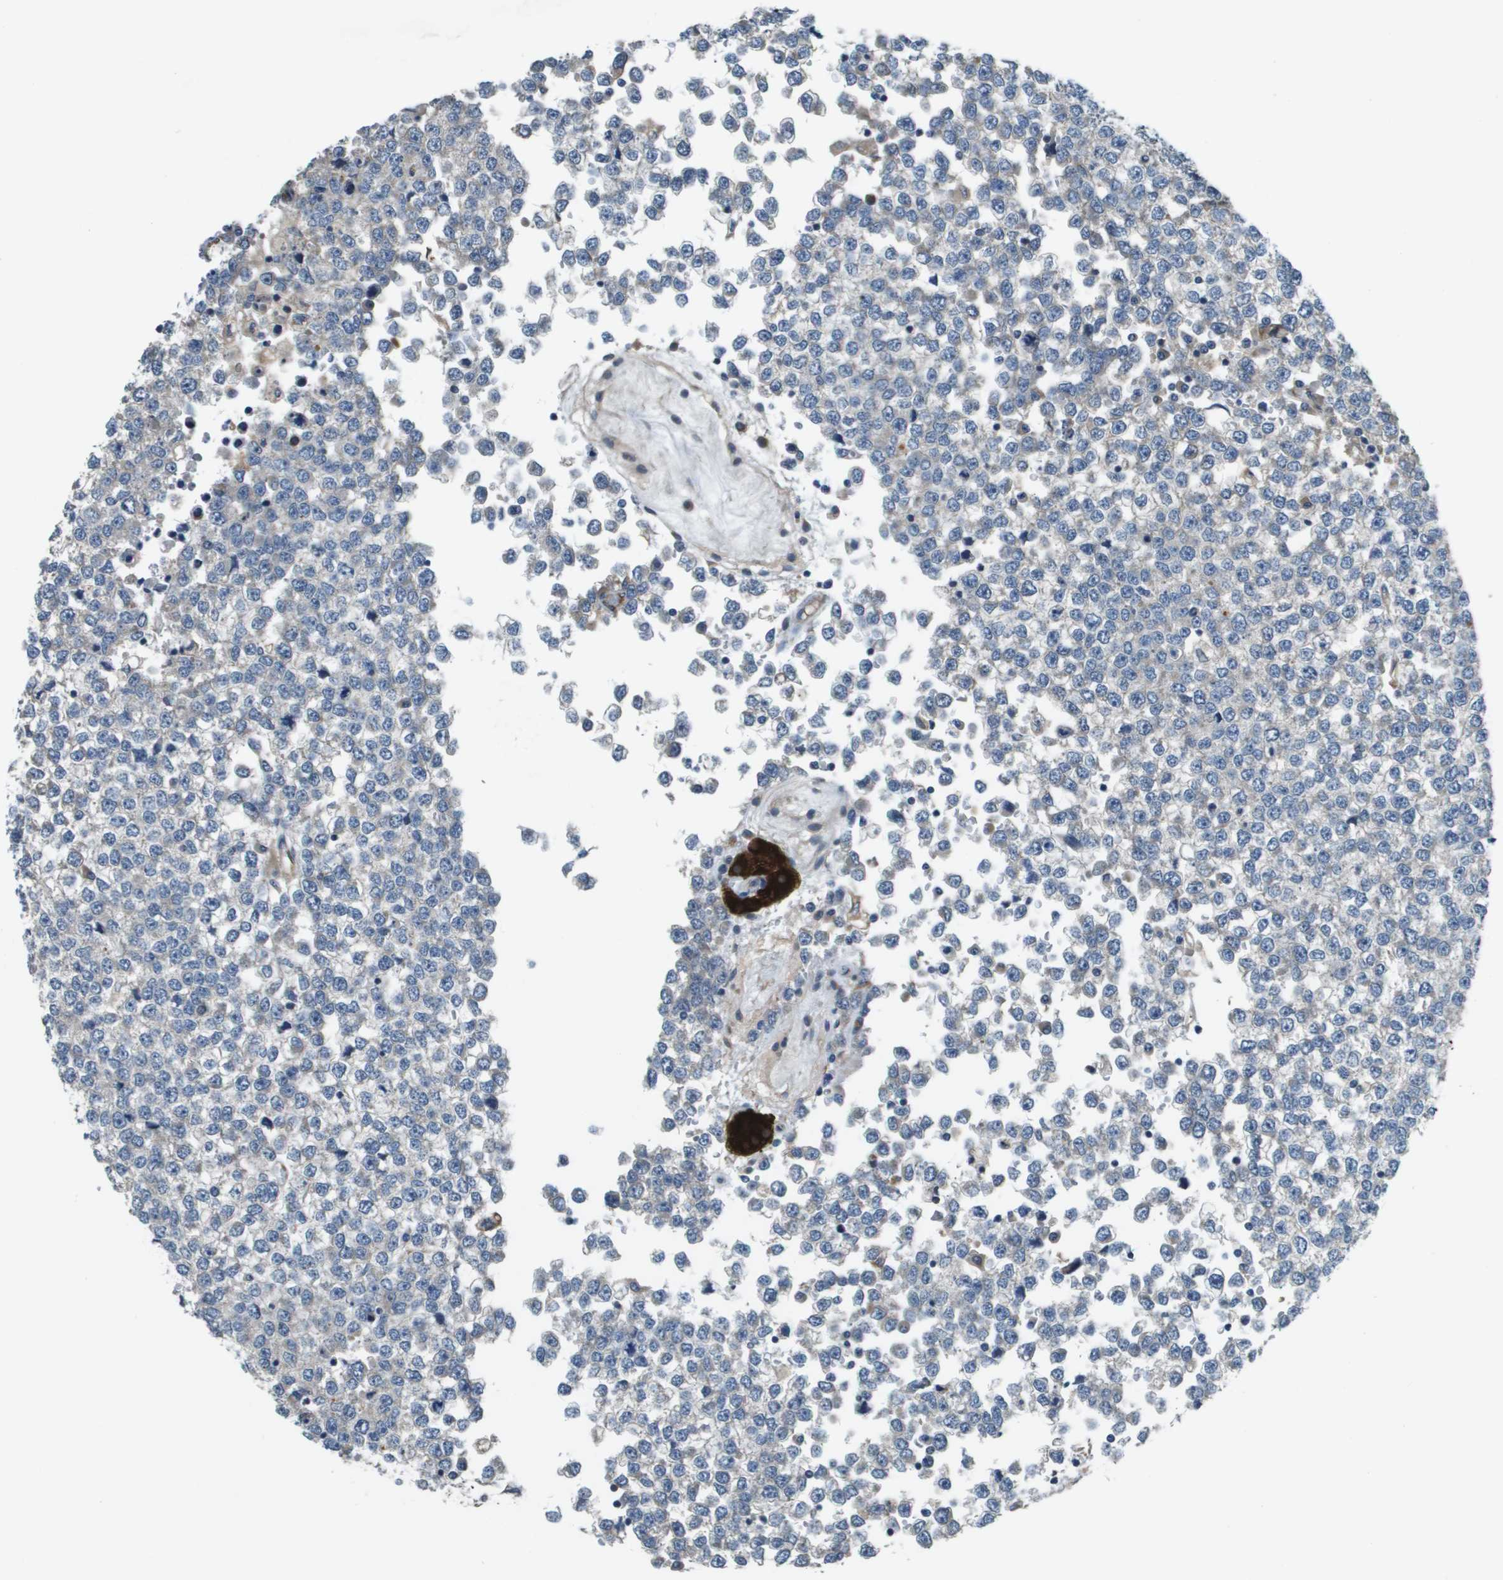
{"staining": {"intensity": "moderate", "quantity": "25%-75%", "location": "cytoplasmic/membranous"}, "tissue": "testis cancer", "cell_type": "Tumor cells", "image_type": "cancer", "snomed": [{"axis": "morphology", "description": "Seminoma, NOS"}, {"axis": "topography", "description": "Testis"}], "caption": "Immunohistochemistry of human seminoma (testis) displays medium levels of moderate cytoplasmic/membranous positivity in approximately 25%-75% of tumor cells.", "gene": "SAMSN1", "patient": {"sex": "male", "age": 65}}